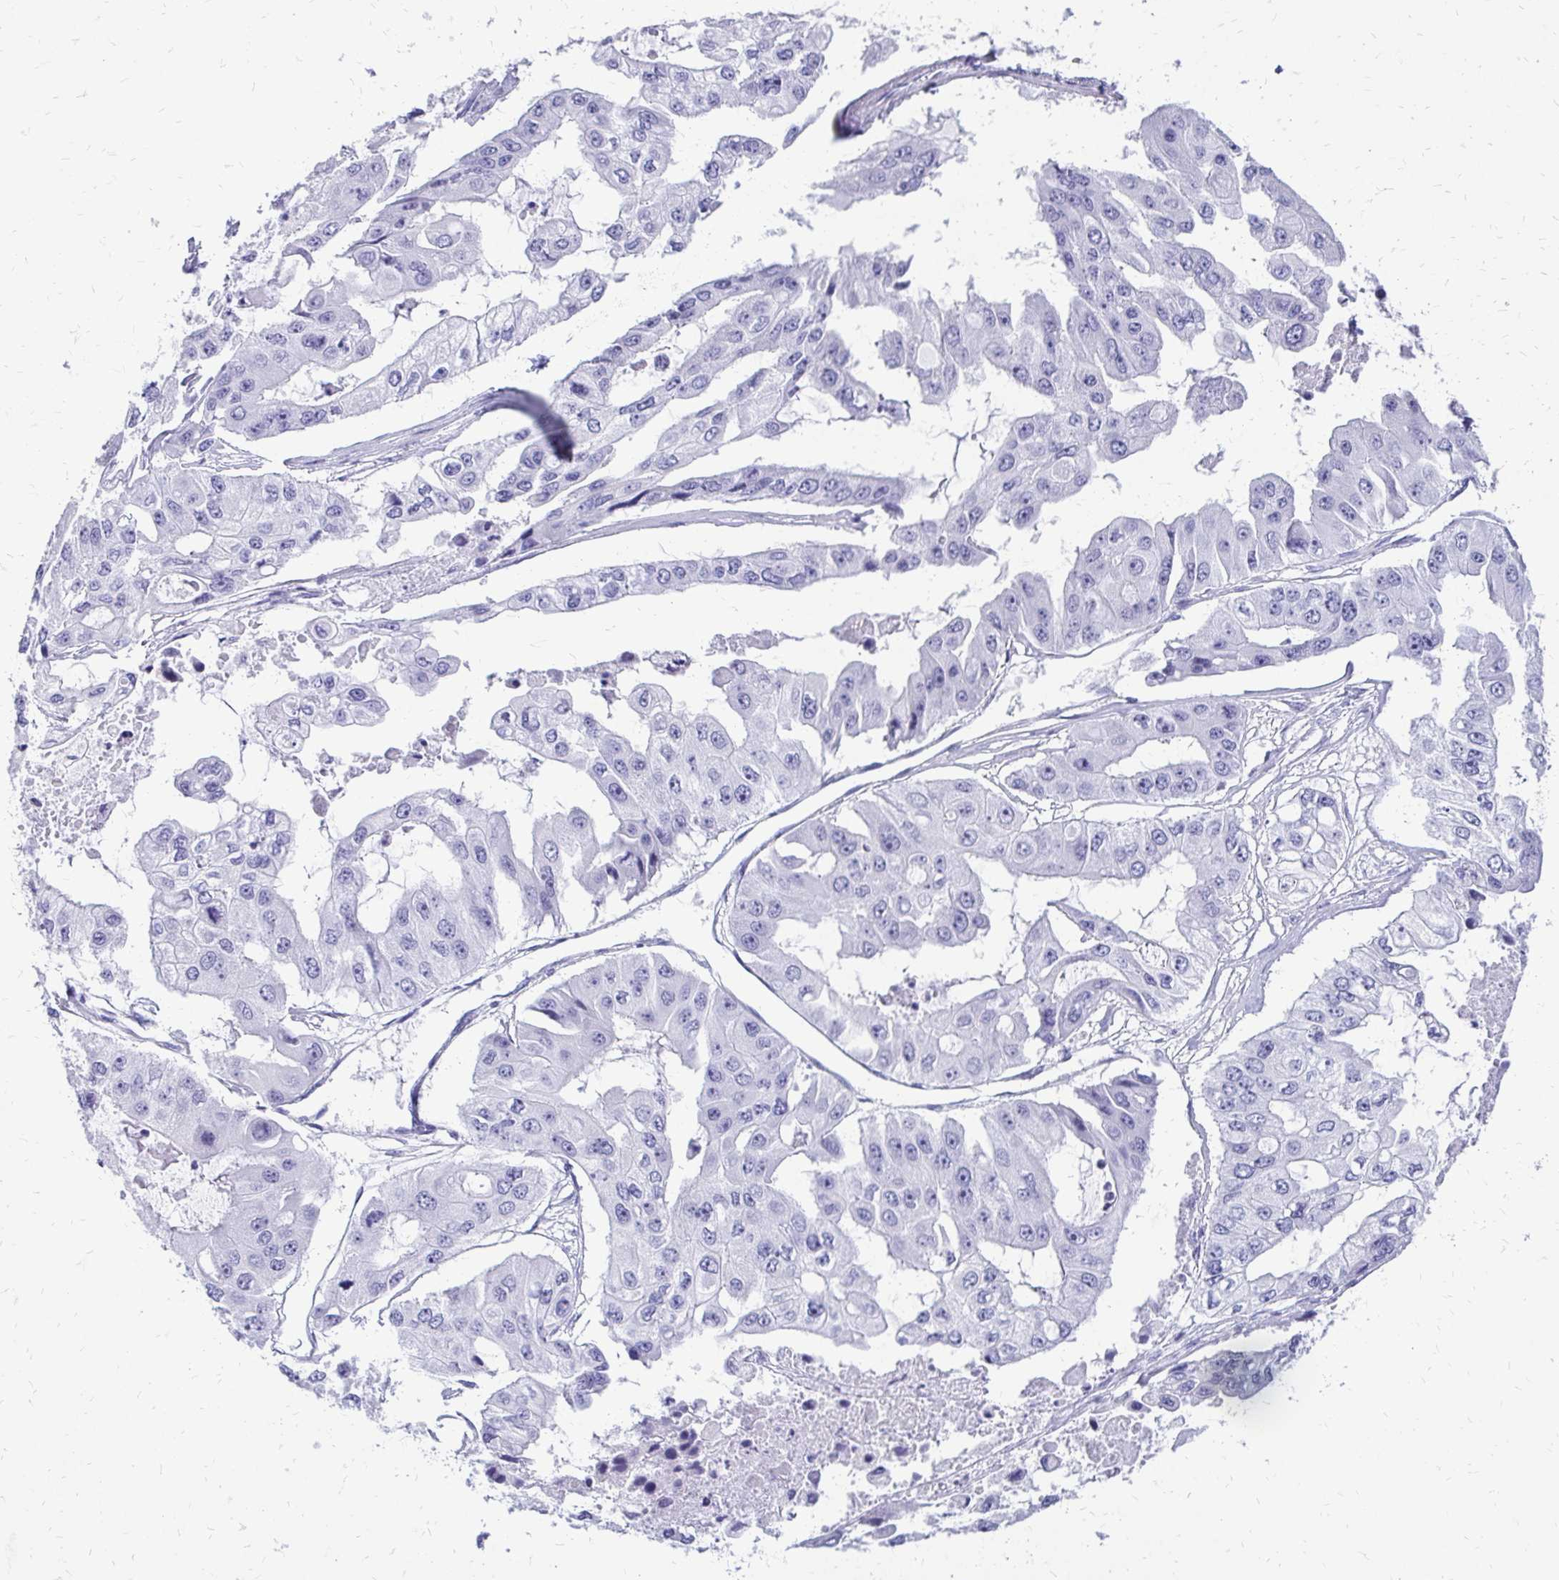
{"staining": {"intensity": "negative", "quantity": "none", "location": "none"}, "tissue": "ovarian cancer", "cell_type": "Tumor cells", "image_type": "cancer", "snomed": [{"axis": "morphology", "description": "Cystadenocarcinoma, serous, NOS"}, {"axis": "topography", "description": "Ovary"}], "caption": "Immunohistochemical staining of human ovarian cancer (serous cystadenocarcinoma) shows no significant expression in tumor cells. (Stains: DAB IHC with hematoxylin counter stain, Microscopy: brightfield microscopy at high magnification).", "gene": "SLC32A1", "patient": {"sex": "female", "age": 56}}